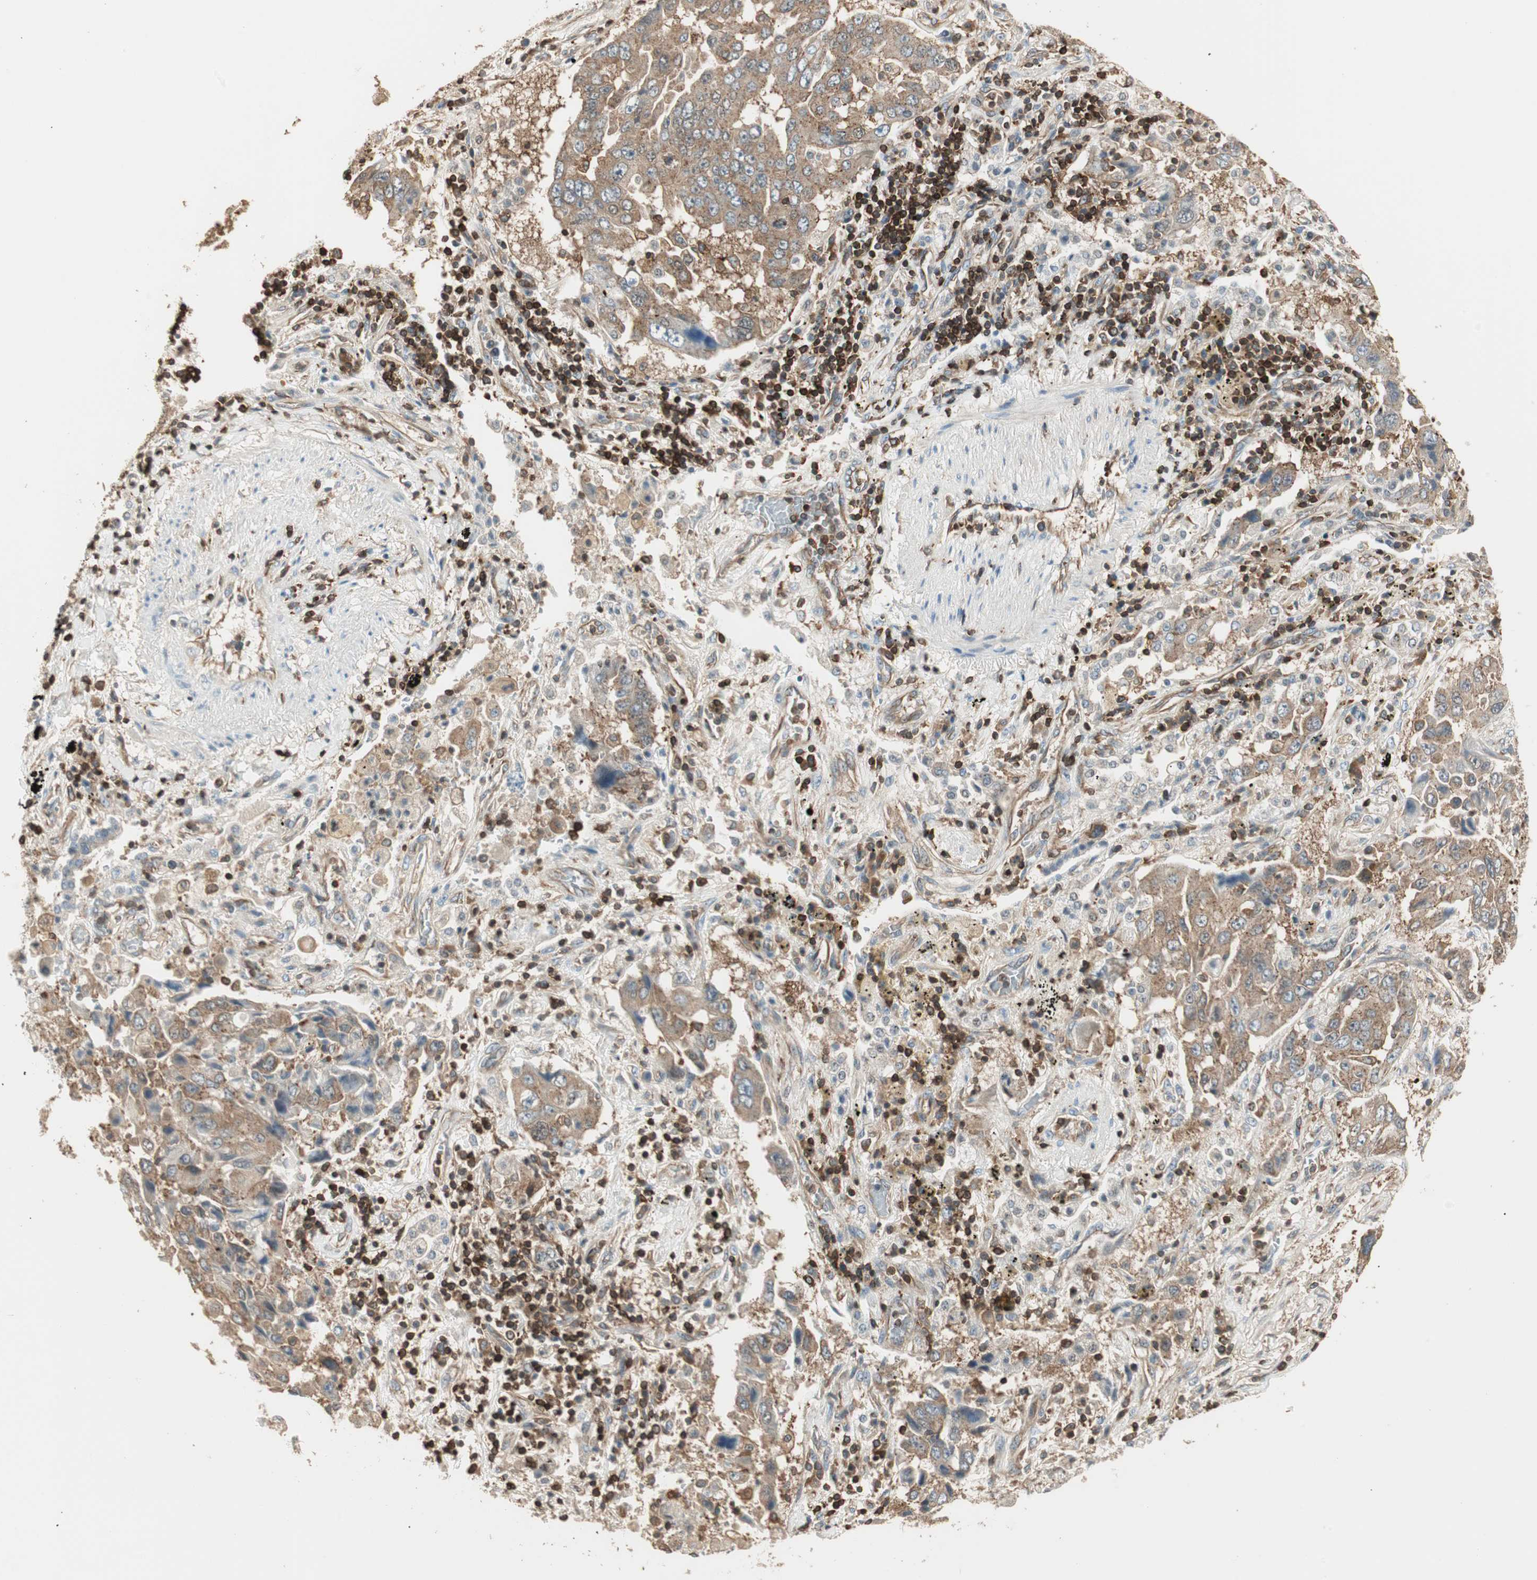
{"staining": {"intensity": "moderate", "quantity": ">75%", "location": "cytoplasmic/membranous"}, "tissue": "lung cancer", "cell_type": "Tumor cells", "image_type": "cancer", "snomed": [{"axis": "morphology", "description": "Adenocarcinoma, NOS"}, {"axis": "topography", "description": "Lung"}], "caption": "Lung adenocarcinoma tissue reveals moderate cytoplasmic/membranous expression in approximately >75% of tumor cells Using DAB (brown) and hematoxylin (blue) stains, captured at high magnification using brightfield microscopy.", "gene": "CRLF3", "patient": {"sex": "female", "age": 65}}